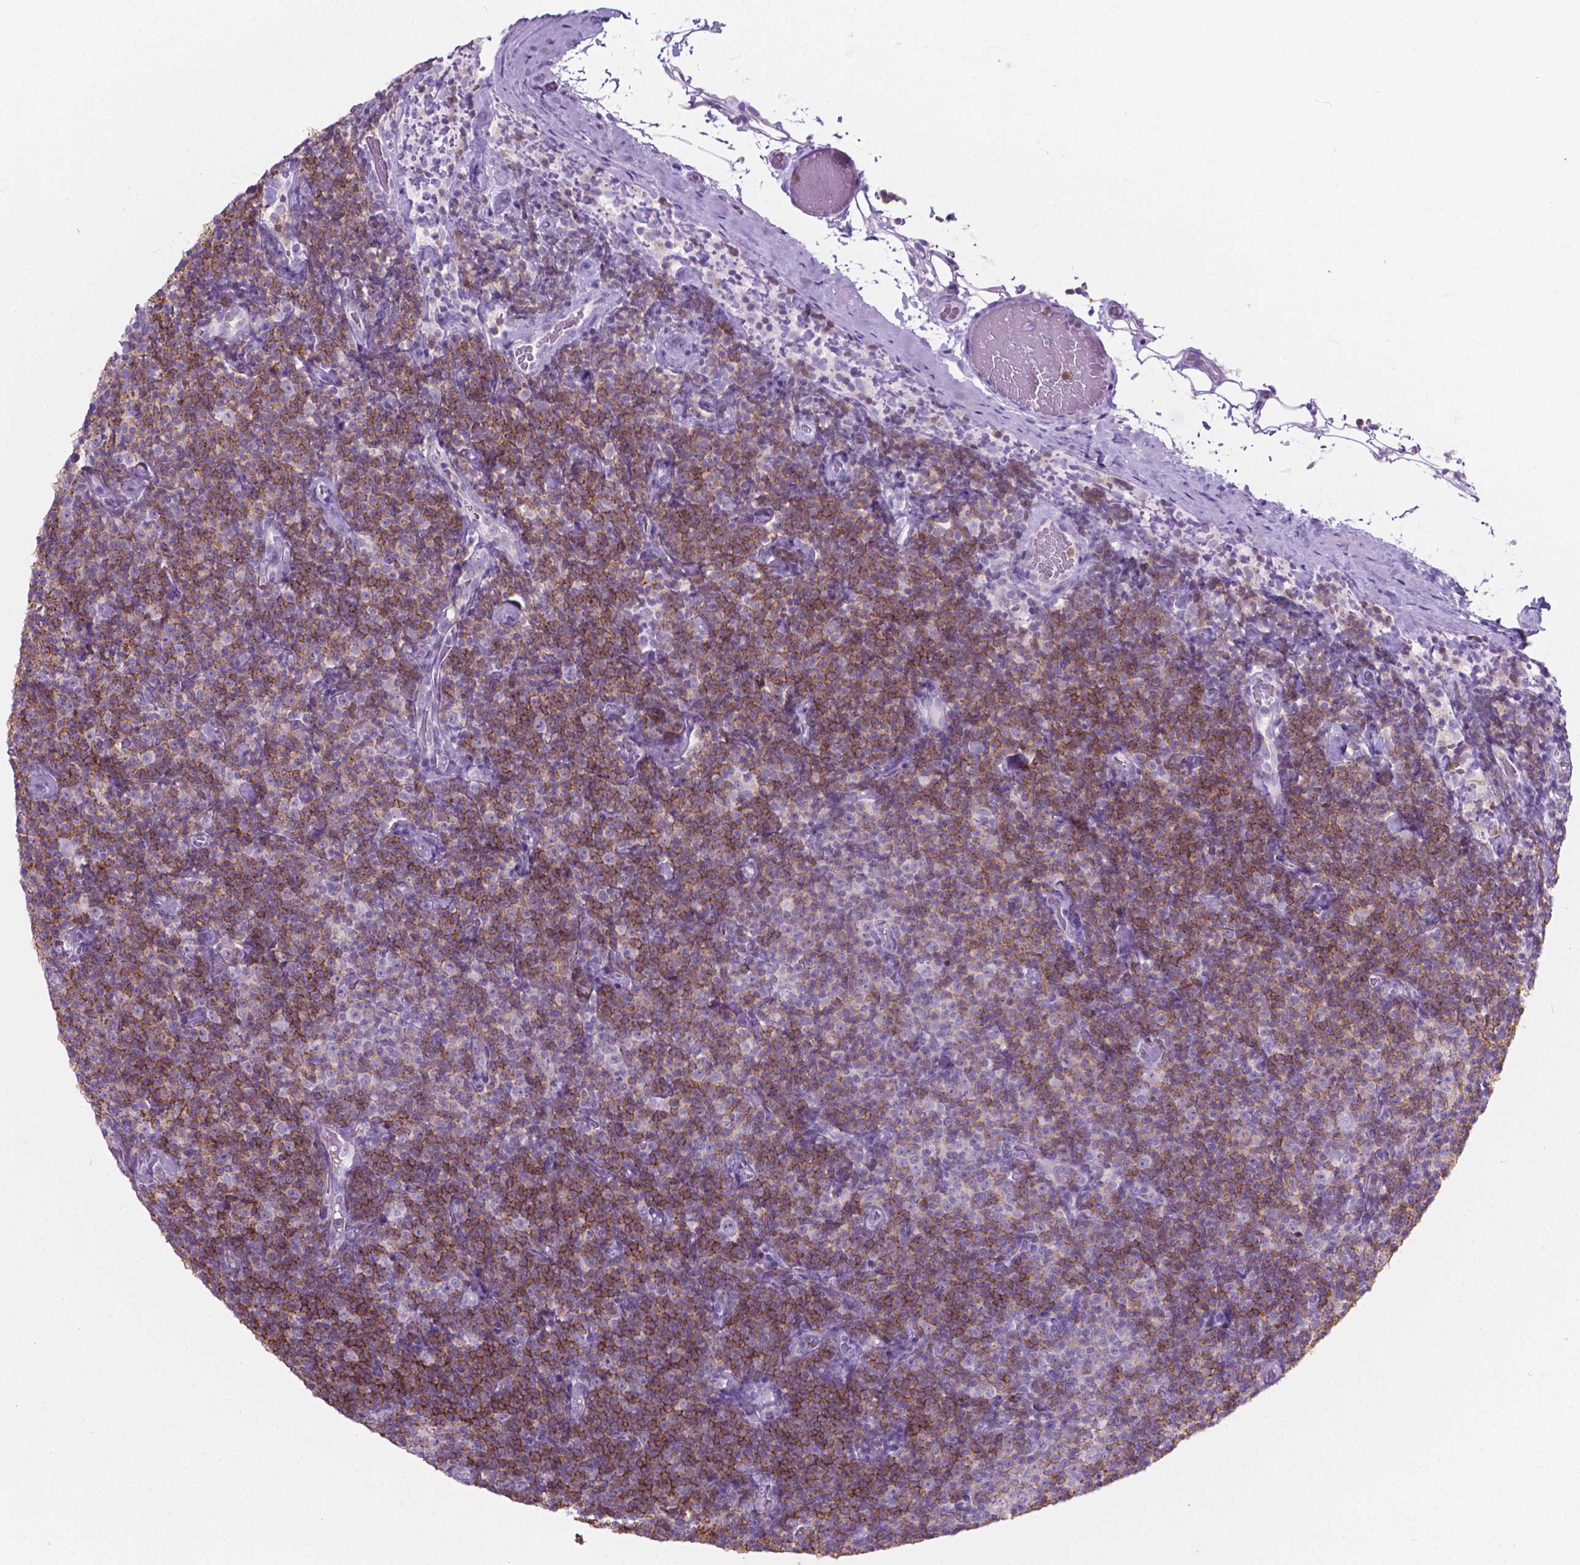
{"staining": {"intensity": "moderate", "quantity": ">75%", "location": "cytoplasmic/membranous"}, "tissue": "lymphoma", "cell_type": "Tumor cells", "image_type": "cancer", "snomed": [{"axis": "morphology", "description": "Malignant lymphoma, non-Hodgkin's type, Low grade"}, {"axis": "topography", "description": "Lymph node"}], "caption": "This is a micrograph of IHC staining of lymphoma, which shows moderate expression in the cytoplasmic/membranous of tumor cells.", "gene": "KIAA0040", "patient": {"sex": "male", "age": 81}}